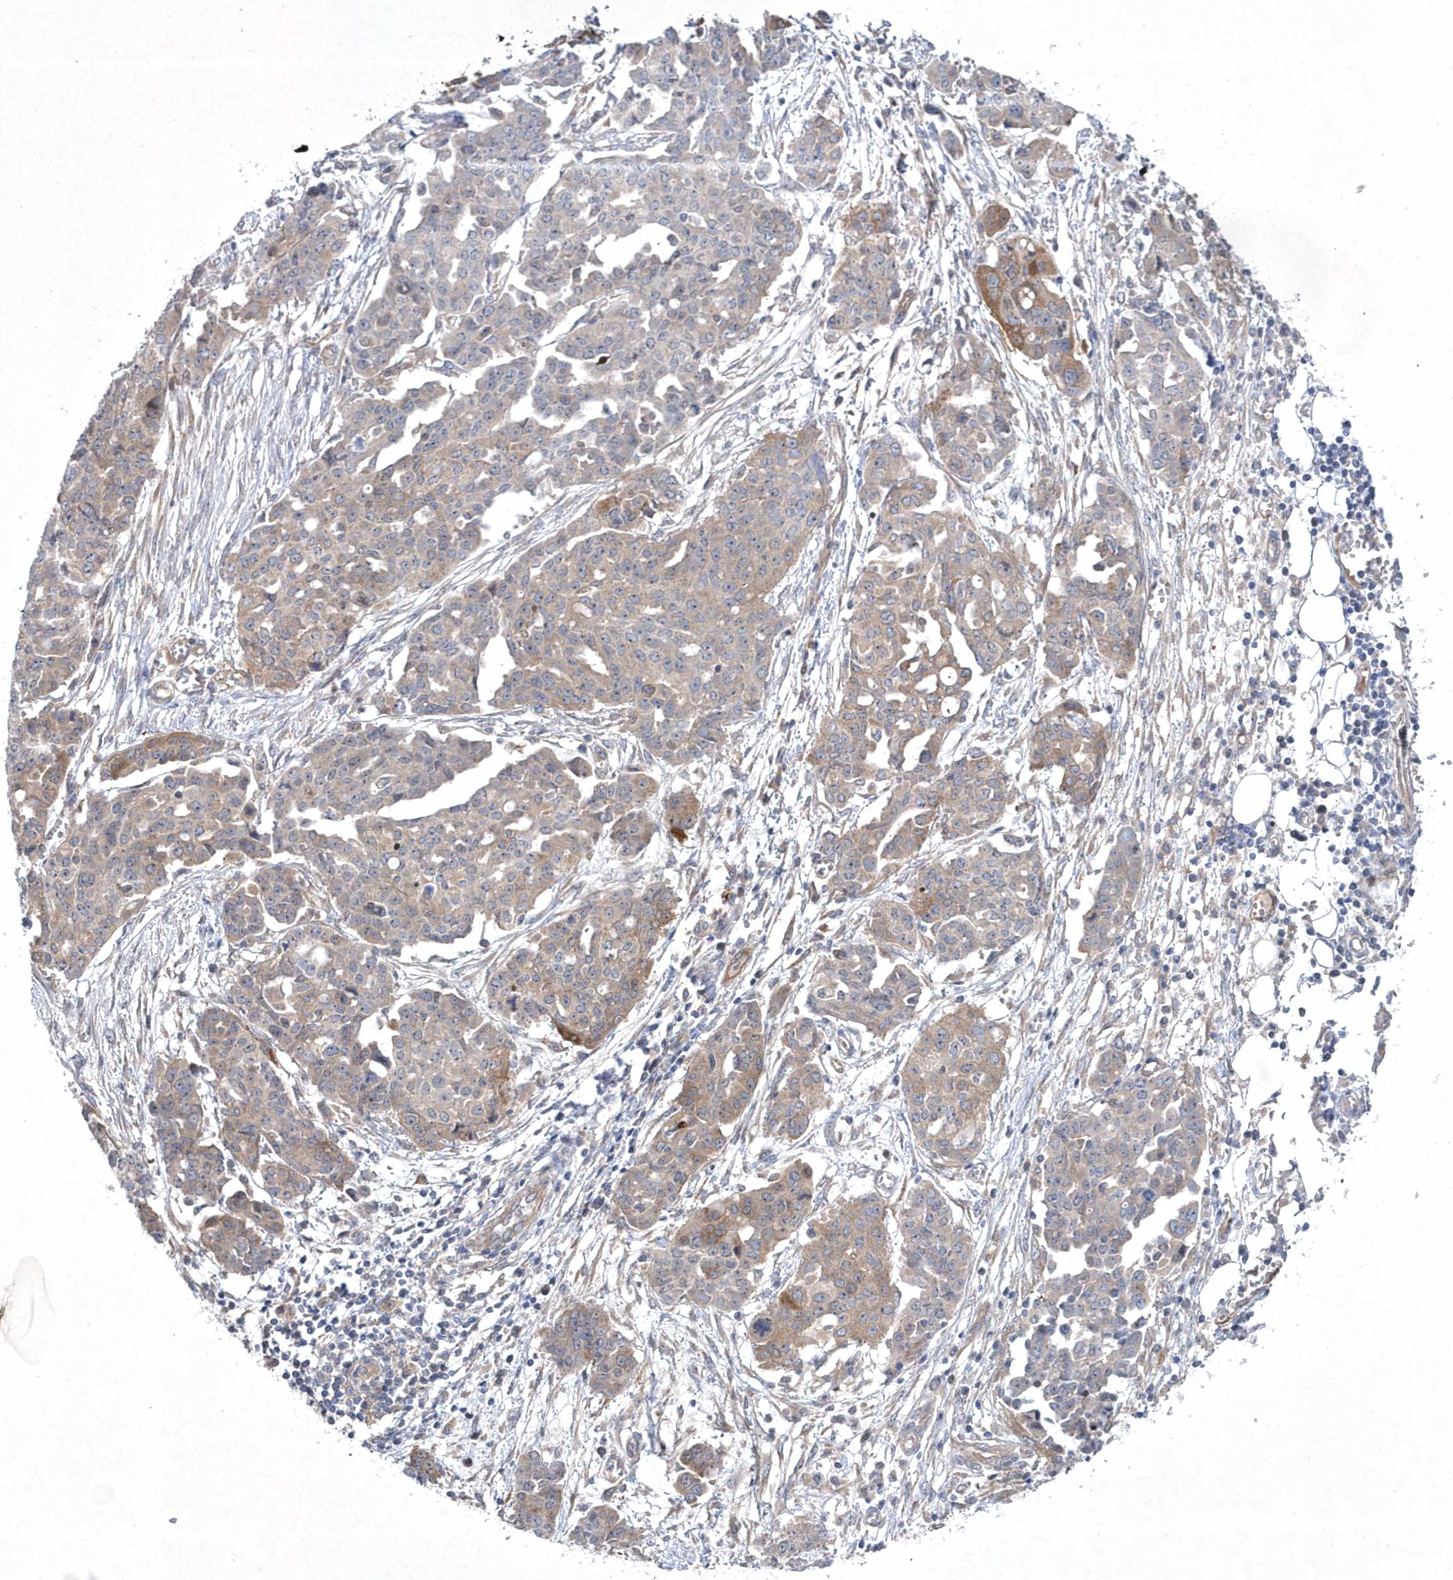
{"staining": {"intensity": "weak", "quantity": "25%-75%", "location": "cytoplasmic/membranous"}, "tissue": "ovarian cancer", "cell_type": "Tumor cells", "image_type": "cancer", "snomed": [{"axis": "morphology", "description": "Cystadenocarcinoma, serous, NOS"}, {"axis": "topography", "description": "Soft tissue"}, {"axis": "topography", "description": "Ovary"}], "caption": "Ovarian cancer stained with a protein marker reveals weak staining in tumor cells.", "gene": "DSPP", "patient": {"sex": "female", "age": 57}}